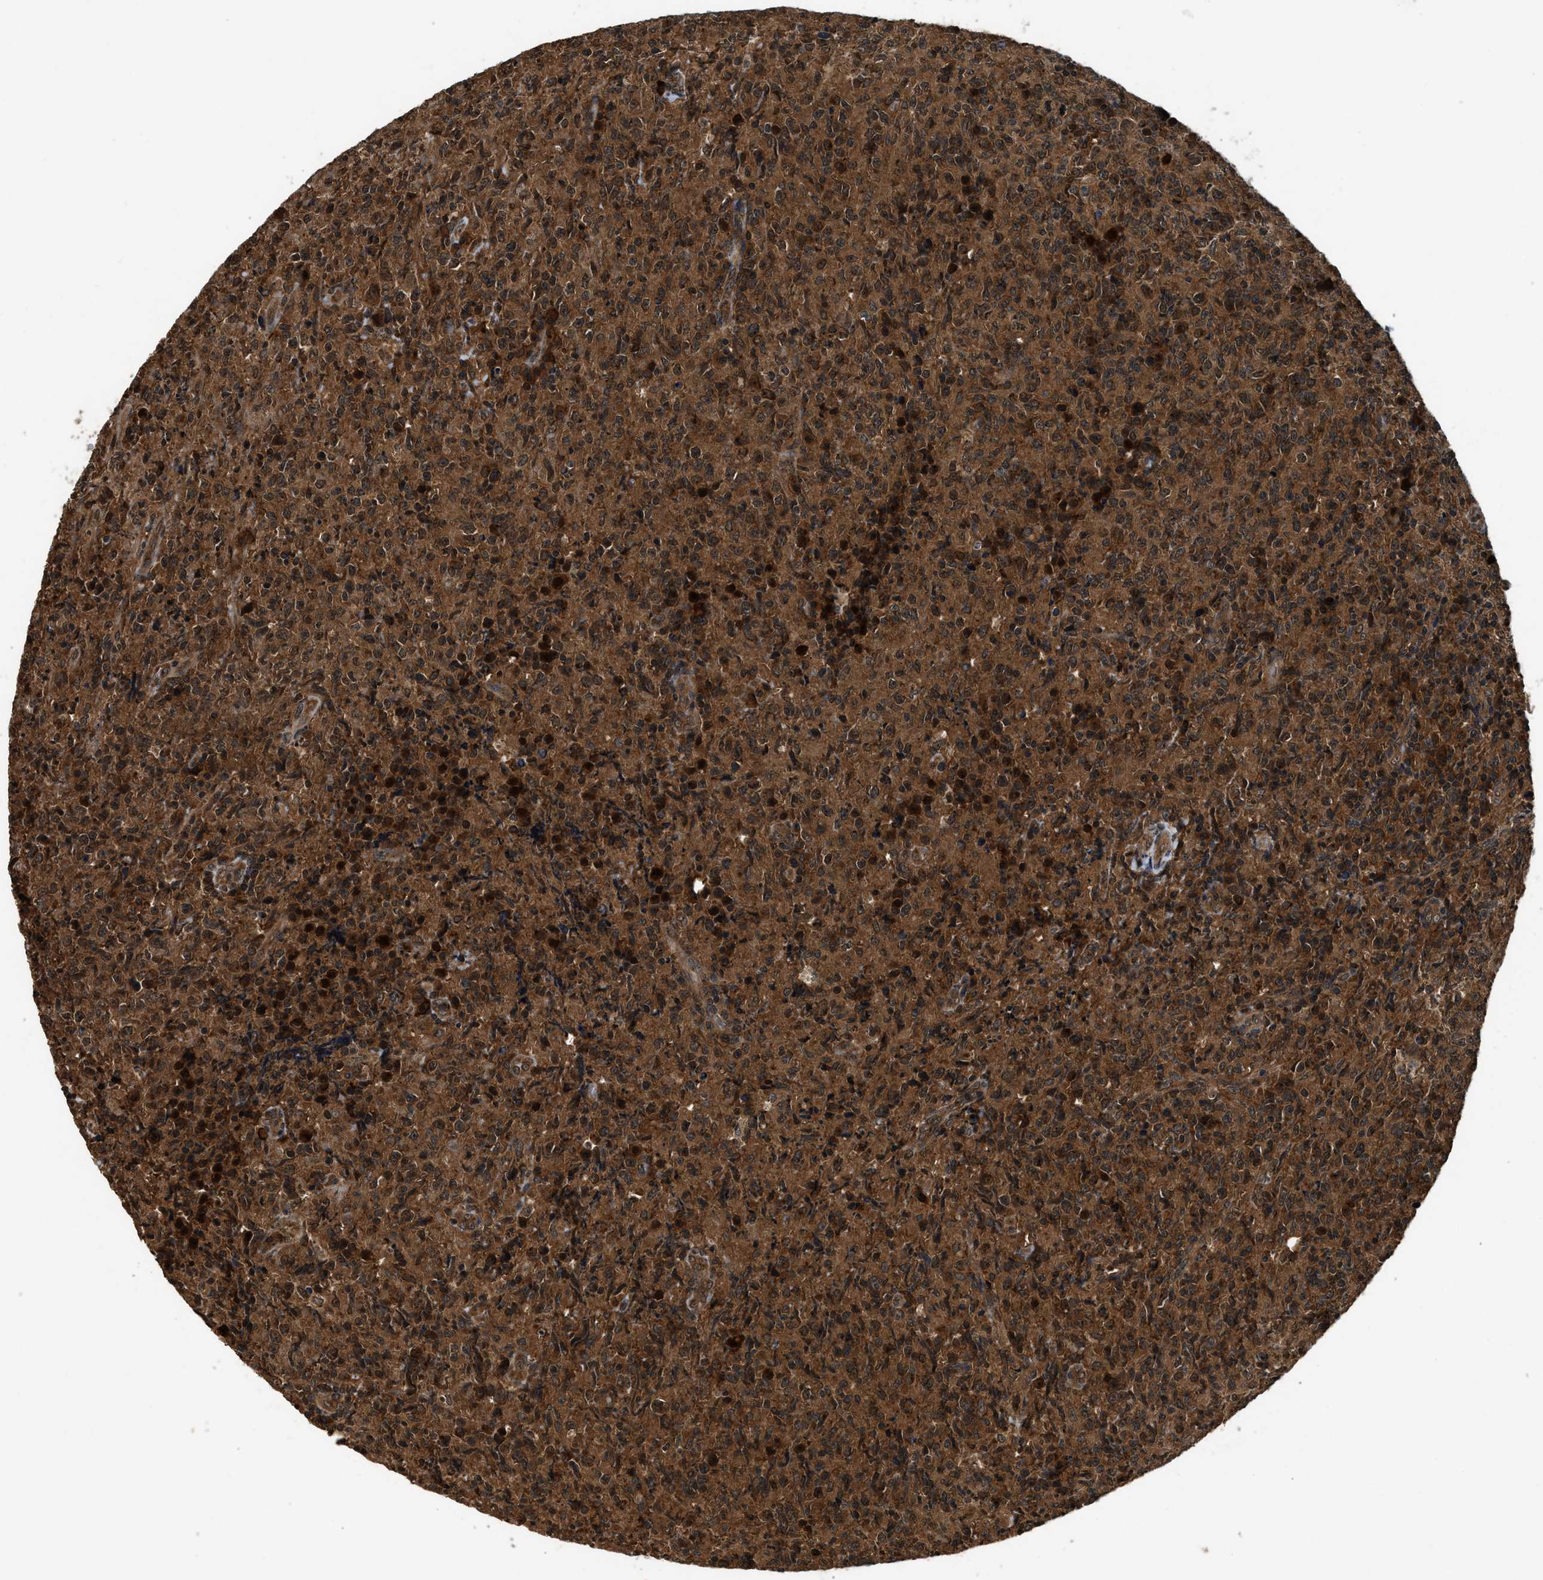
{"staining": {"intensity": "strong", "quantity": ">75%", "location": "cytoplasmic/membranous"}, "tissue": "lymphoma", "cell_type": "Tumor cells", "image_type": "cancer", "snomed": [{"axis": "morphology", "description": "Malignant lymphoma, non-Hodgkin's type, High grade"}, {"axis": "topography", "description": "Tonsil"}], "caption": "Immunohistochemical staining of malignant lymphoma, non-Hodgkin's type (high-grade) shows strong cytoplasmic/membranous protein staining in about >75% of tumor cells. (Brightfield microscopy of DAB IHC at high magnification).", "gene": "RPS6KB1", "patient": {"sex": "female", "age": 36}}